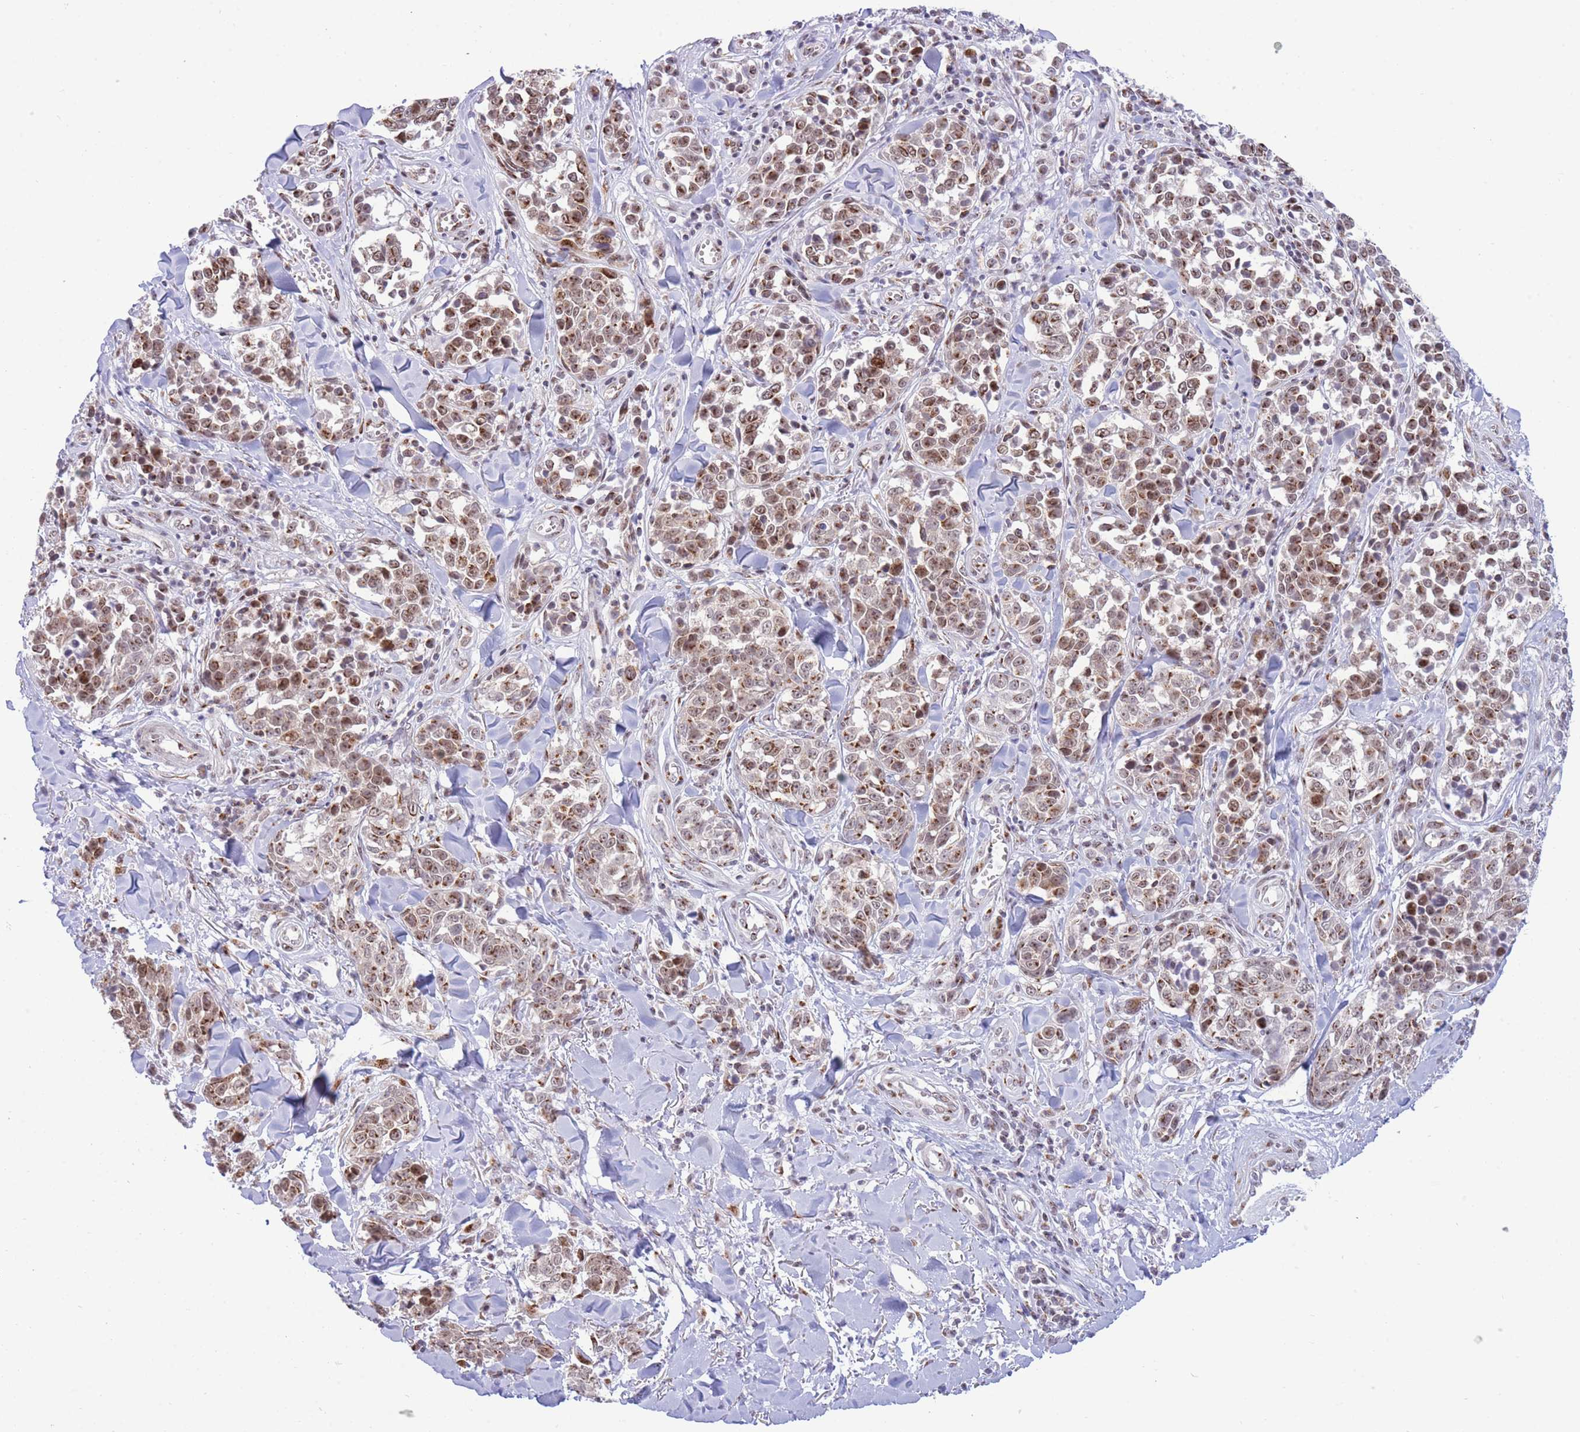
{"staining": {"intensity": "moderate", "quantity": ">75%", "location": "cytoplasmic/membranous,nuclear"}, "tissue": "melanoma", "cell_type": "Tumor cells", "image_type": "cancer", "snomed": [{"axis": "morphology", "description": "Malignant melanoma, NOS"}, {"axis": "topography", "description": "Skin"}], "caption": "Immunohistochemical staining of human malignant melanoma reveals medium levels of moderate cytoplasmic/membranous and nuclear protein staining in about >75% of tumor cells.", "gene": "INO80C", "patient": {"sex": "female", "age": 64}}